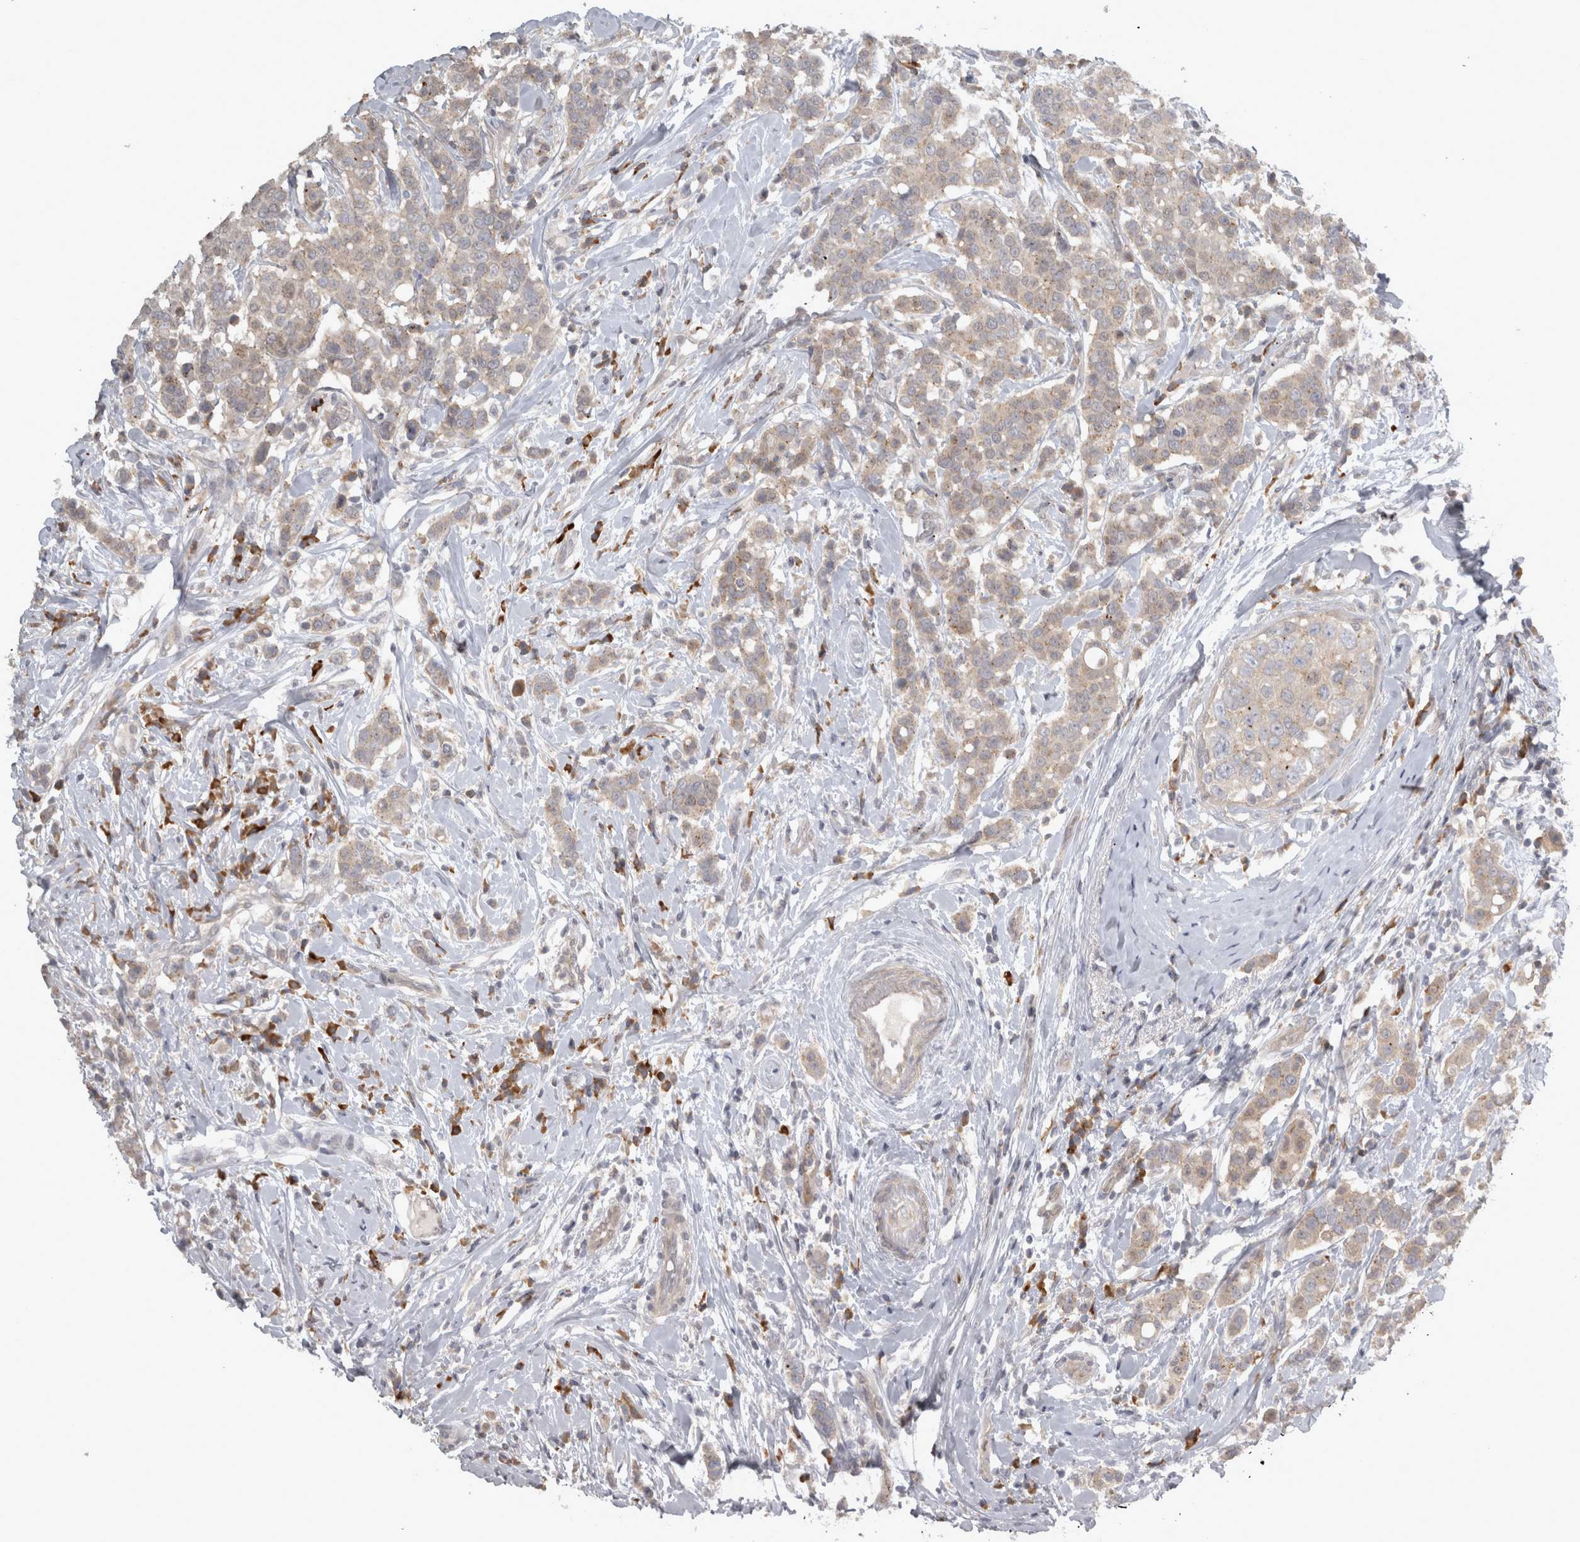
{"staining": {"intensity": "weak", "quantity": "25%-75%", "location": "cytoplasmic/membranous"}, "tissue": "breast cancer", "cell_type": "Tumor cells", "image_type": "cancer", "snomed": [{"axis": "morphology", "description": "Duct carcinoma"}, {"axis": "topography", "description": "Breast"}], "caption": "Human intraductal carcinoma (breast) stained with a brown dye reveals weak cytoplasmic/membranous positive expression in about 25%-75% of tumor cells.", "gene": "SLCO5A1", "patient": {"sex": "female", "age": 27}}